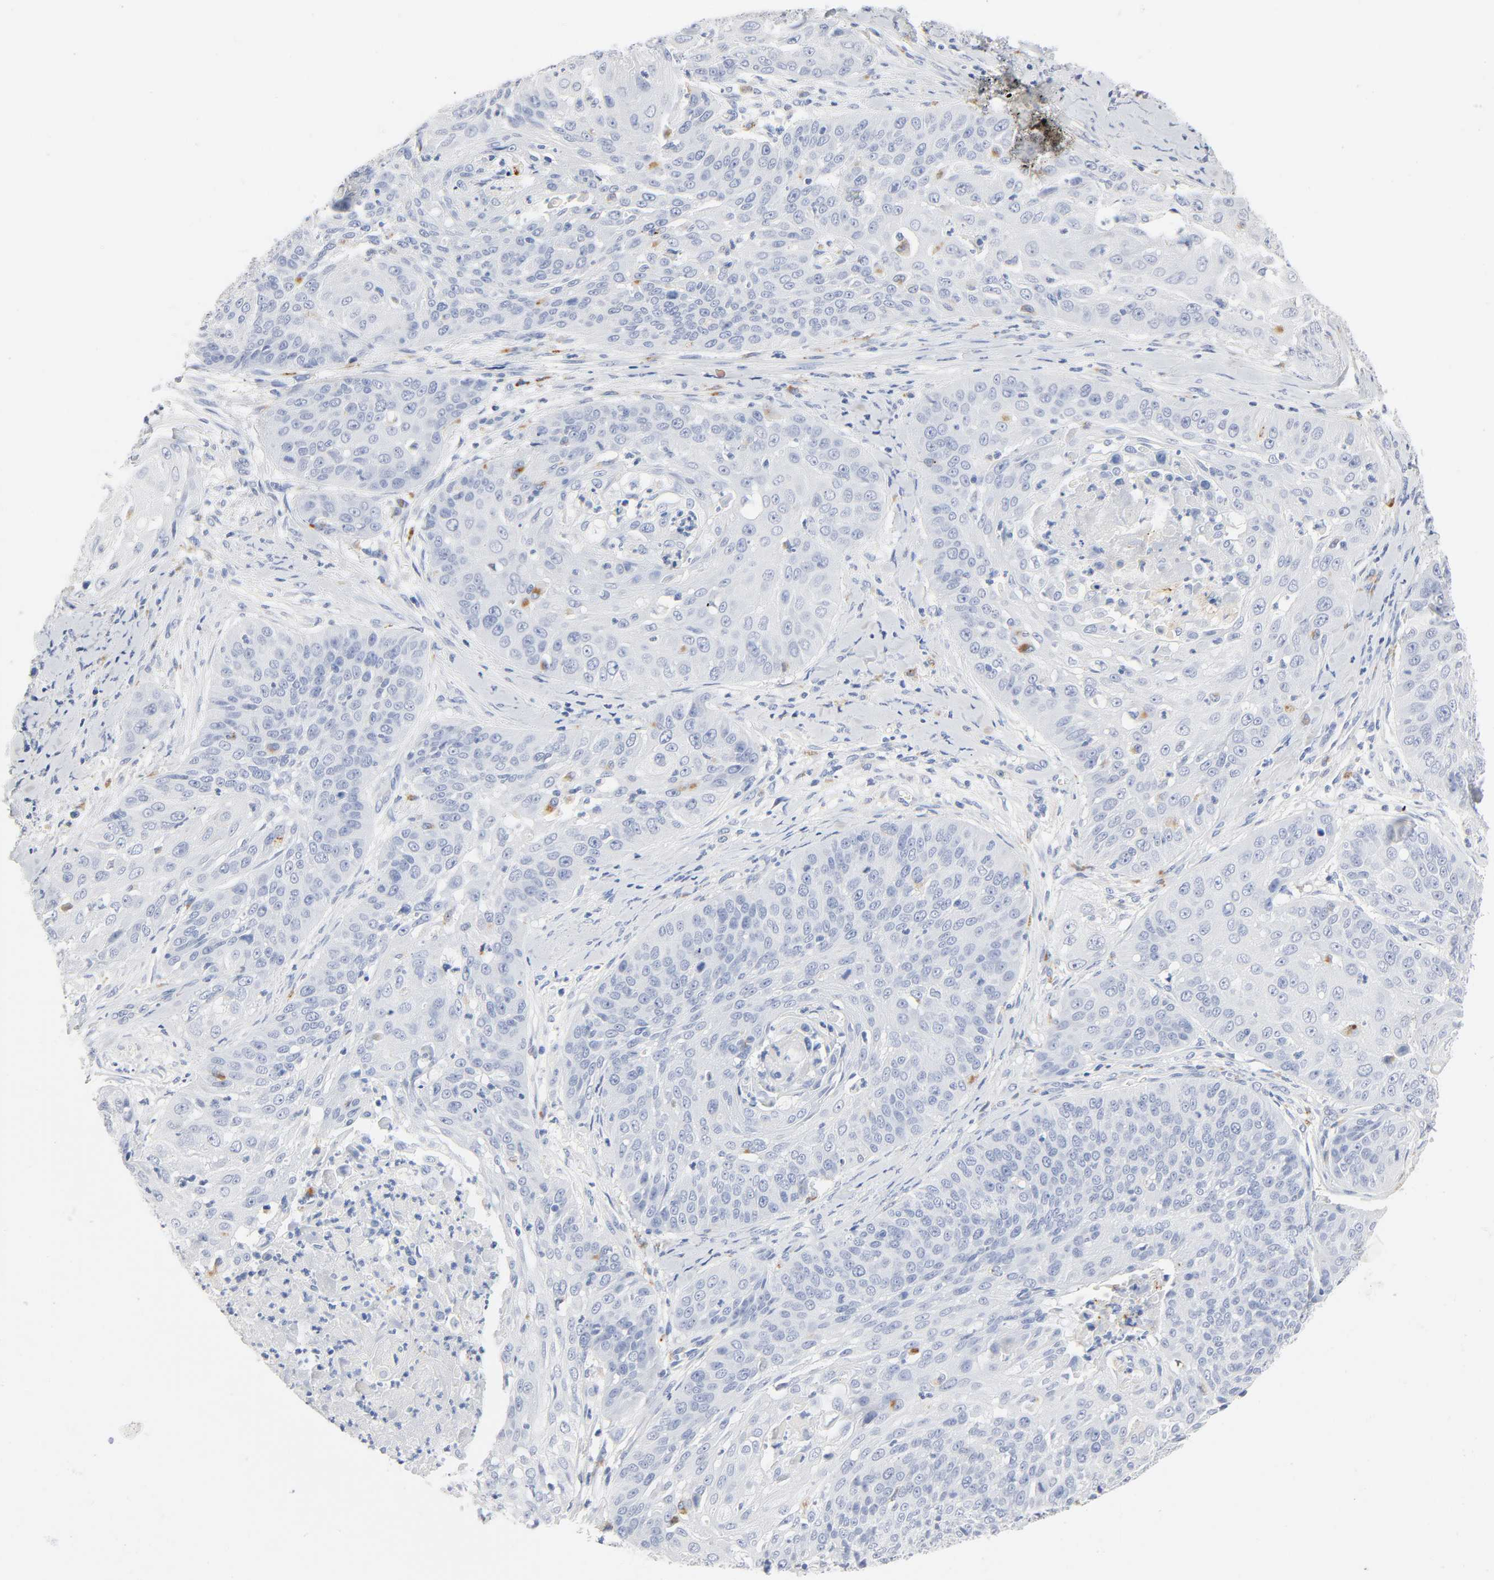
{"staining": {"intensity": "negative", "quantity": "none", "location": "none"}, "tissue": "cervical cancer", "cell_type": "Tumor cells", "image_type": "cancer", "snomed": [{"axis": "morphology", "description": "Squamous cell carcinoma, NOS"}, {"axis": "topography", "description": "Cervix"}], "caption": "Cervical cancer (squamous cell carcinoma) was stained to show a protein in brown. There is no significant staining in tumor cells.", "gene": "PLP1", "patient": {"sex": "female", "age": 64}}